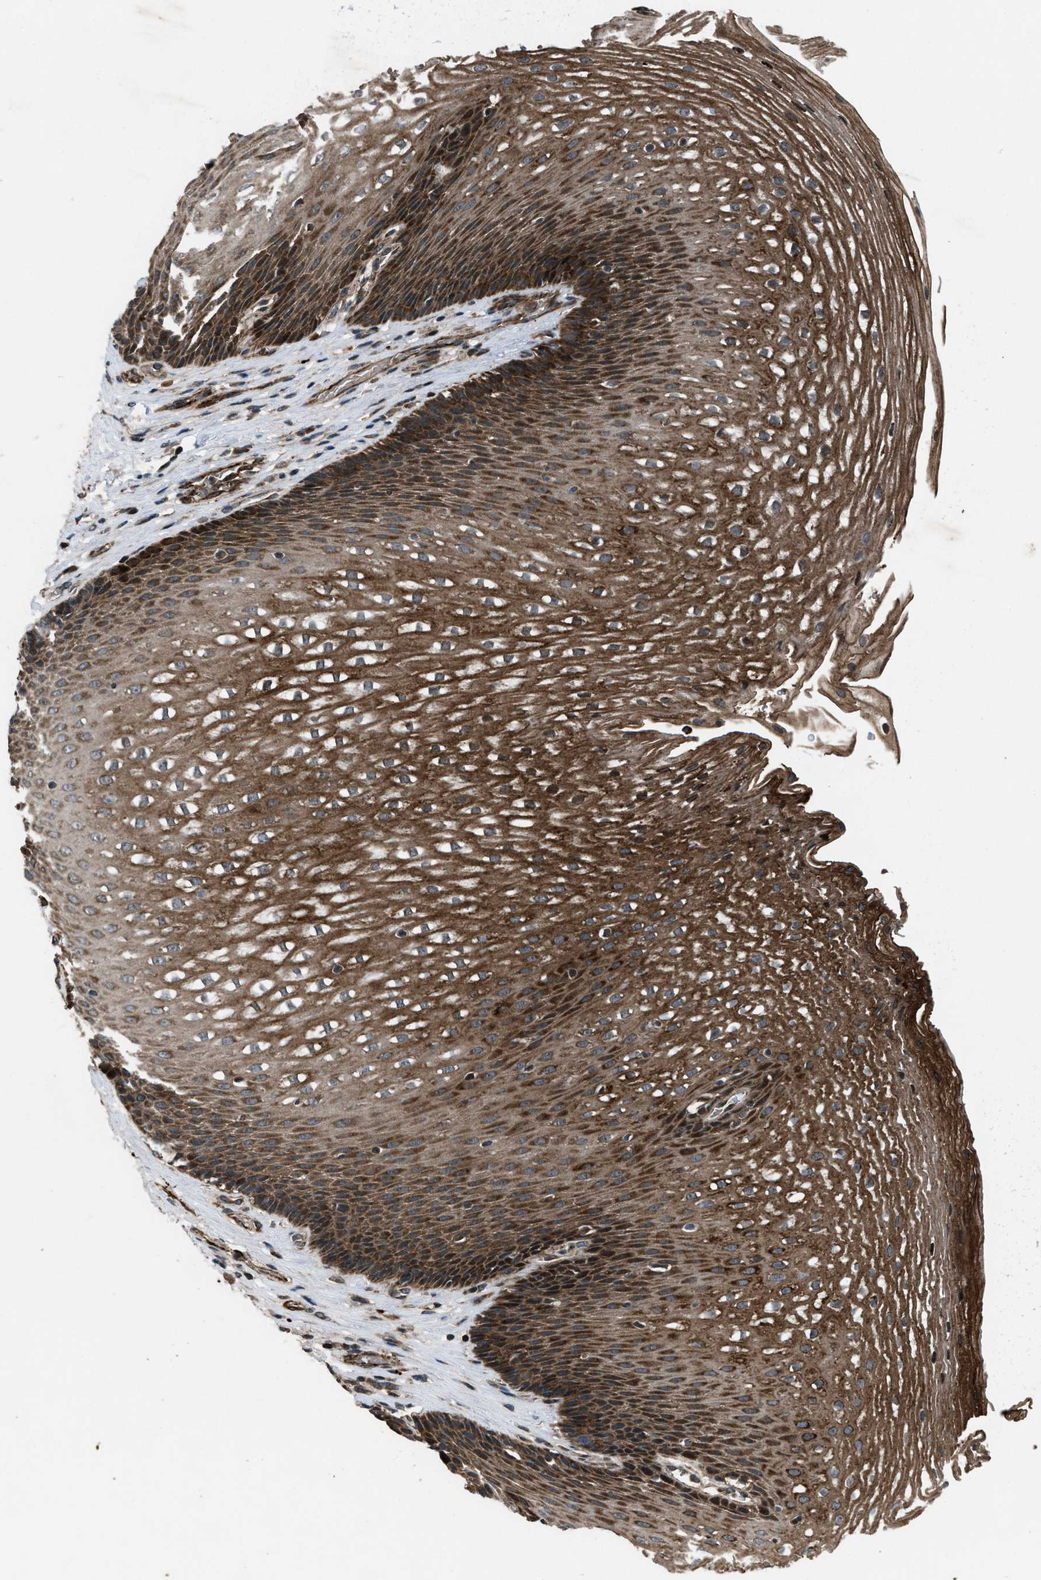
{"staining": {"intensity": "strong", "quantity": ">75%", "location": "cytoplasmic/membranous"}, "tissue": "esophagus", "cell_type": "Squamous epithelial cells", "image_type": "normal", "snomed": [{"axis": "morphology", "description": "Normal tissue, NOS"}, {"axis": "topography", "description": "Esophagus"}], "caption": "Normal esophagus was stained to show a protein in brown. There is high levels of strong cytoplasmic/membranous expression in approximately >75% of squamous epithelial cells. Immunohistochemistry (ihc) stains the protein in brown and the nuclei are stained blue.", "gene": "IRAK4", "patient": {"sex": "male", "age": 48}}